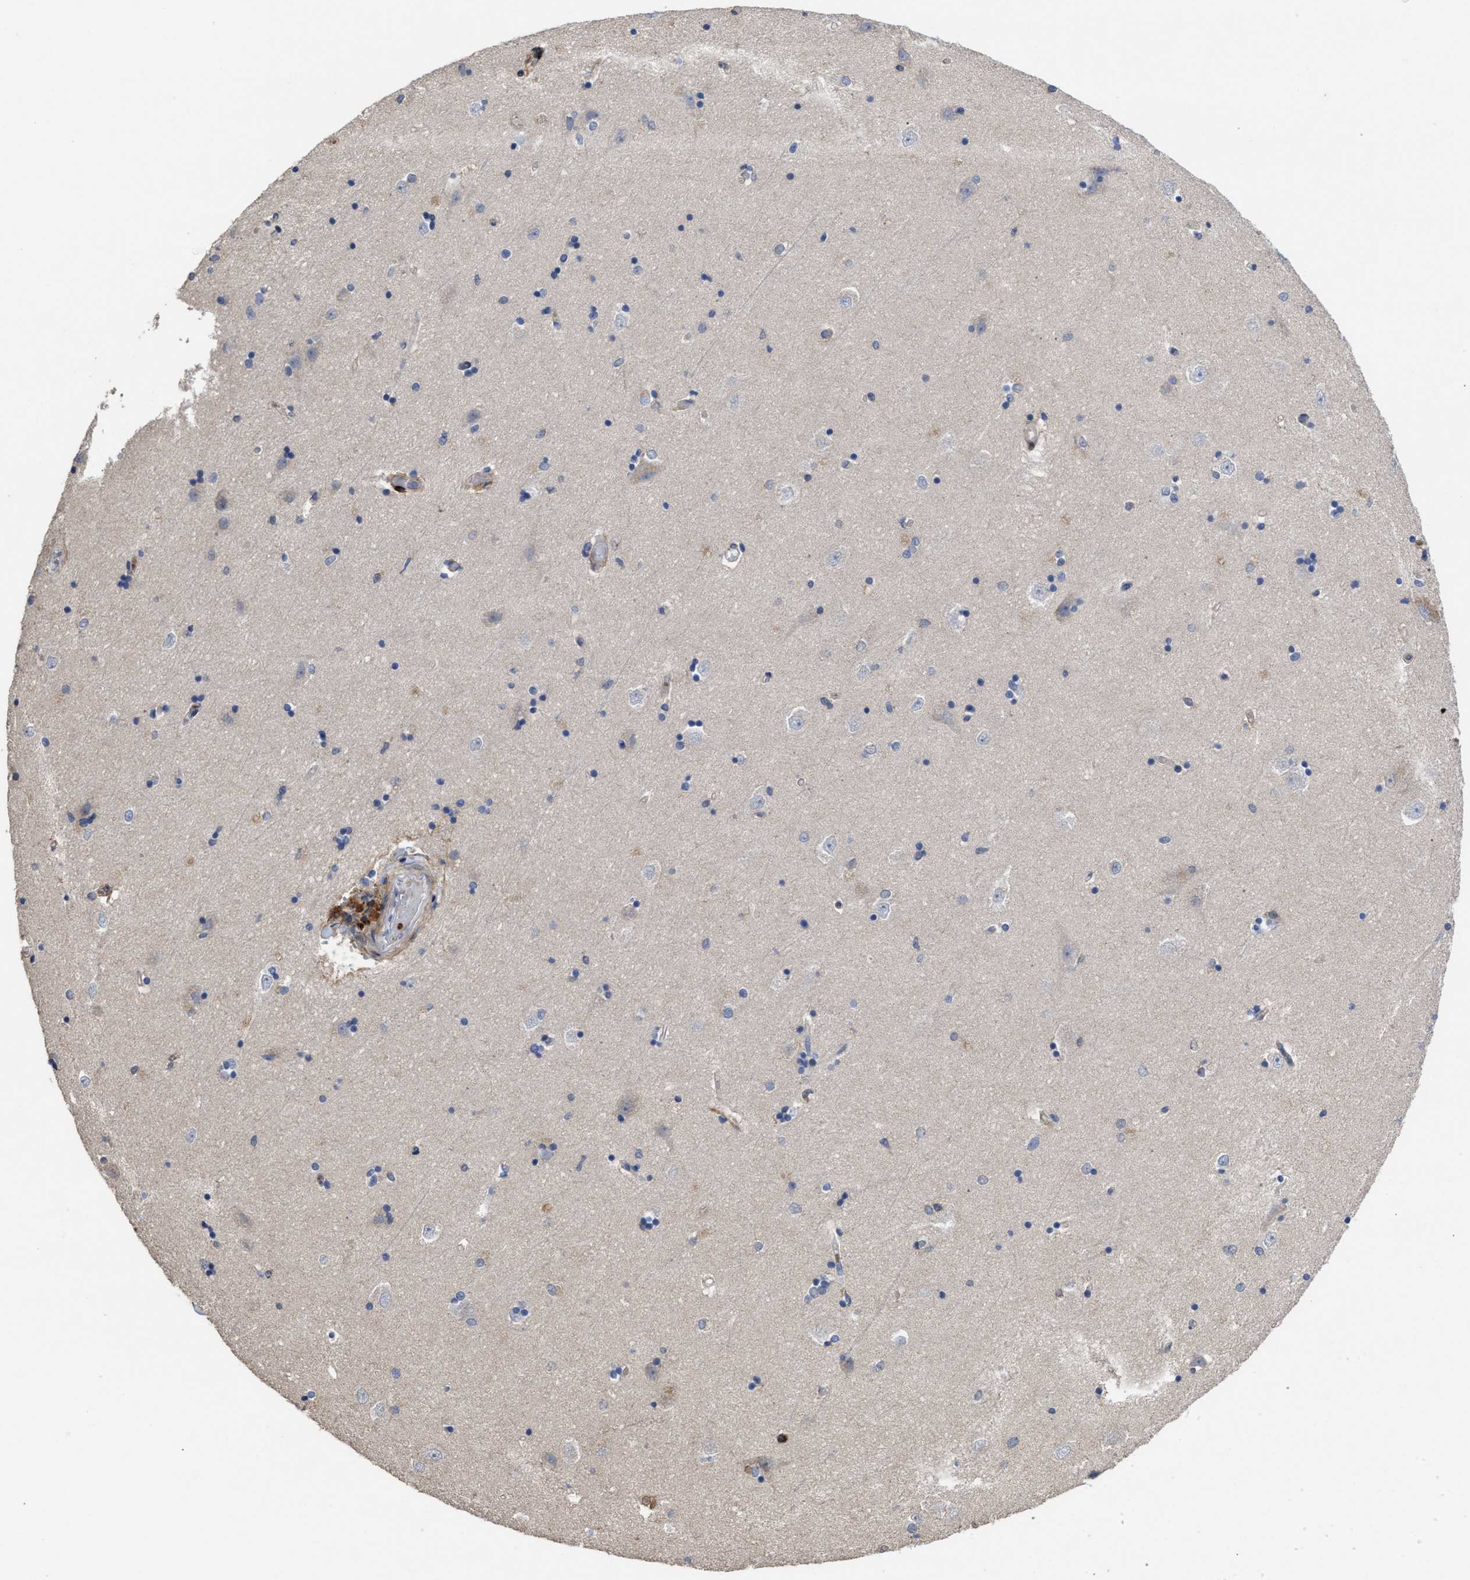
{"staining": {"intensity": "negative", "quantity": "none", "location": "none"}, "tissue": "hippocampus", "cell_type": "Glial cells", "image_type": "normal", "snomed": [{"axis": "morphology", "description": "Normal tissue, NOS"}, {"axis": "topography", "description": "Hippocampus"}], "caption": "Immunohistochemistry (IHC) of normal human hippocampus reveals no expression in glial cells. The staining was performed using DAB (3,3'-diaminobenzidine) to visualize the protein expression in brown, while the nuclei were stained in blue with hematoxylin (Magnification: 20x).", "gene": "PTPRE", "patient": {"sex": "male", "age": 45}}